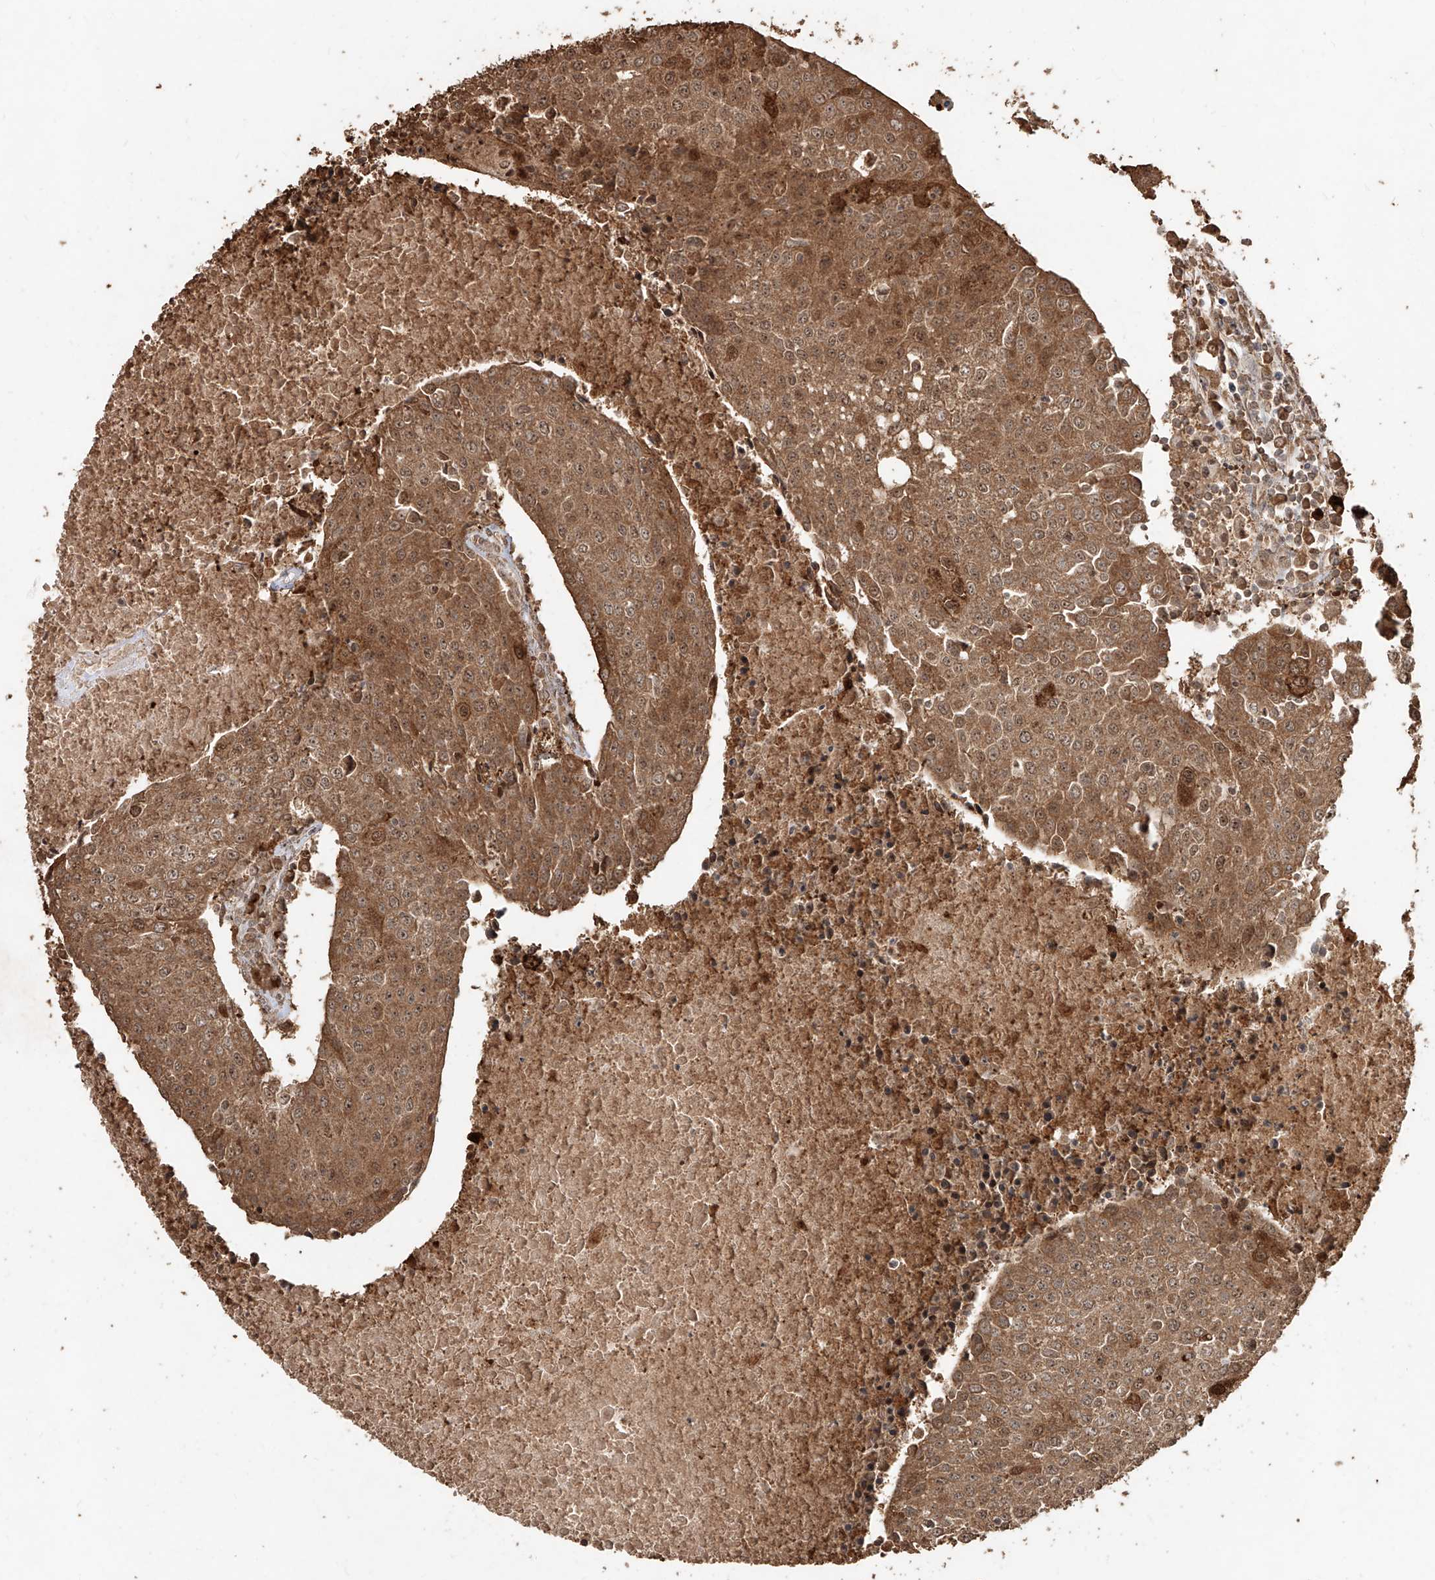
{"staining": {"intensity": "moderate", "quantity": ">75%", "location": "cytoplasmic/membranous"}, "tissue": "urothelial cancer", "cell_type": "Tumor cells", "image_type": "cancer", "snomed": [{"axis": "morphology", "description": "Urothelial carcinoma, High grade"}, {"axis": "topography", "description": "Urinary bladder"}], "caption": "A medium amount of moderate cytoplasmic/membranous expression is seen in about >75% of tumor cells in high-grade urothelial carcinoma tissue.", "gene": "ZNF660", "patient": {"sex": "female", "age": 85}}